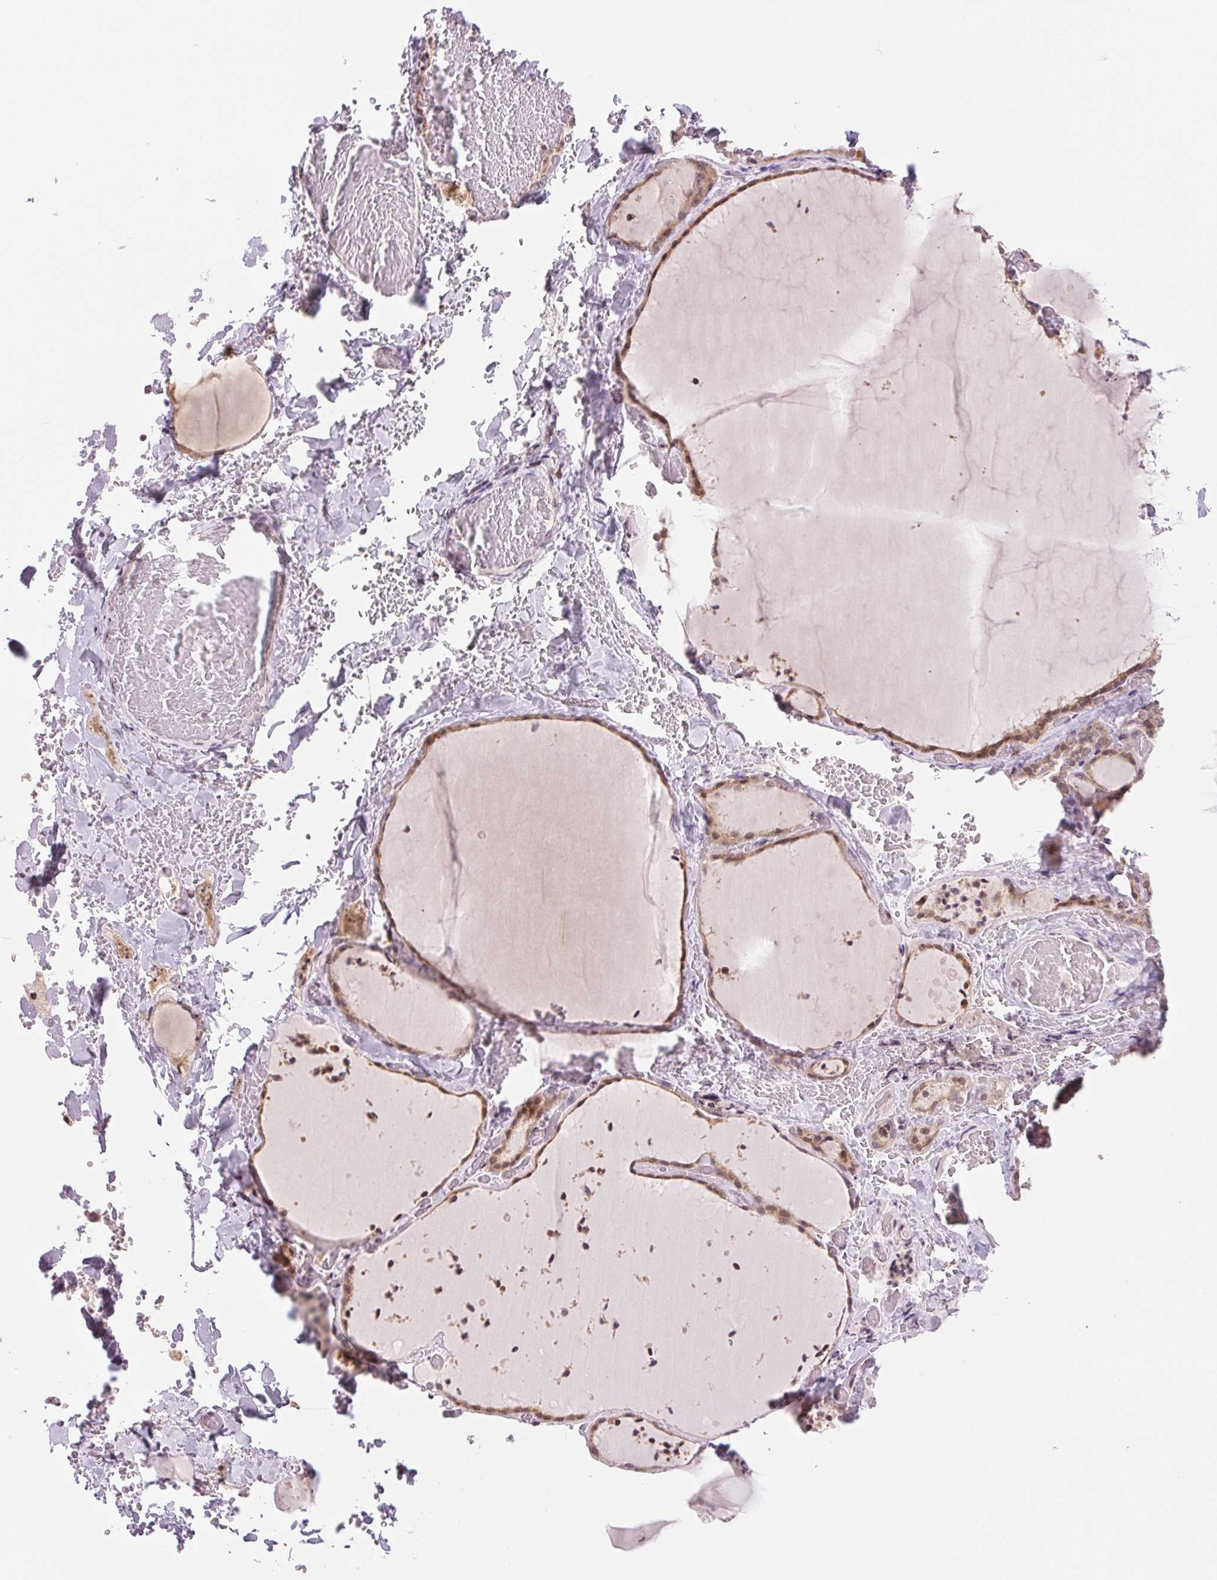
{"staining": {"intensity": "moderate", "quantity": ">75%", "location": "cytoplasmic/membranous,nuclear"}, "tissue": "thyroid gland", "cell_type": "Glandular cells", "image_type": "normal", "snomed": [{"axis": "morphology", "description": "Normal tissue, NOS"}, {"axis": "topography", "description": "Thyroid gland"}], "caption": "Brown immunohistochemical staining in unremarkable human thyroid gland reveals moderate cytoplasmic/membranous,nuclear staining in approximately >75% of glandular cells.", "gene": "ARHGAP32", "patient": {"sex": "female", "age": 36}}